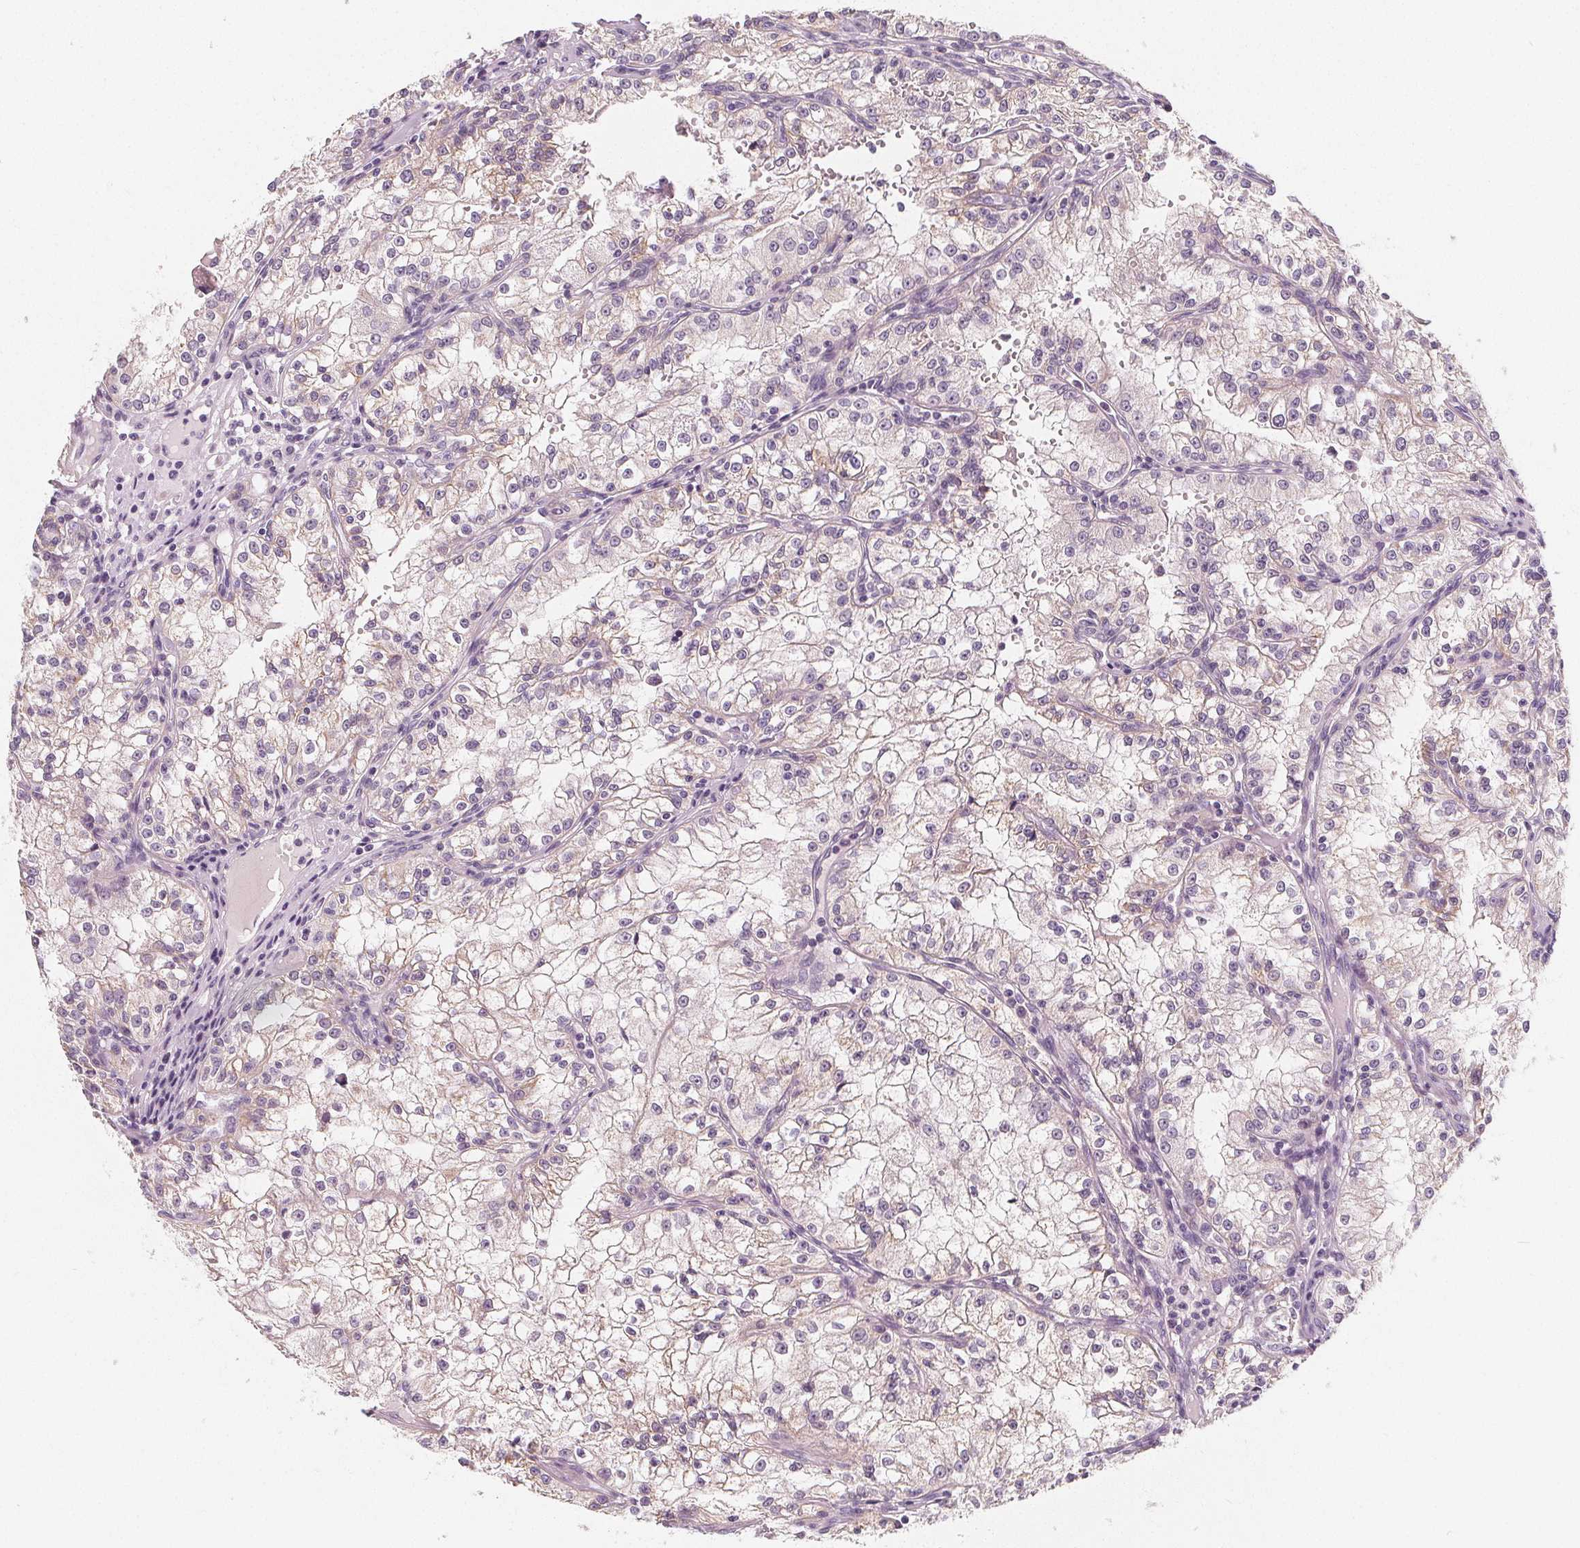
{"staining": {"intensity": "negative", "quantity": "none", "location": "none"}, "tissue": "renal cancer", "cell_type": "Tumor cells", "image_type": "cancer", "snomed": [{"axis": "morphology", "description": "Adenocarcinoma, NOS"}, {"axis": "topography", "description": "Kidney"}], "caption": "Tumor cells are negative for brown protein staining in renal cancer (adenocarcinoma).", "gene": "DBX2", "patient": {"sex": "male", "age": 36}}